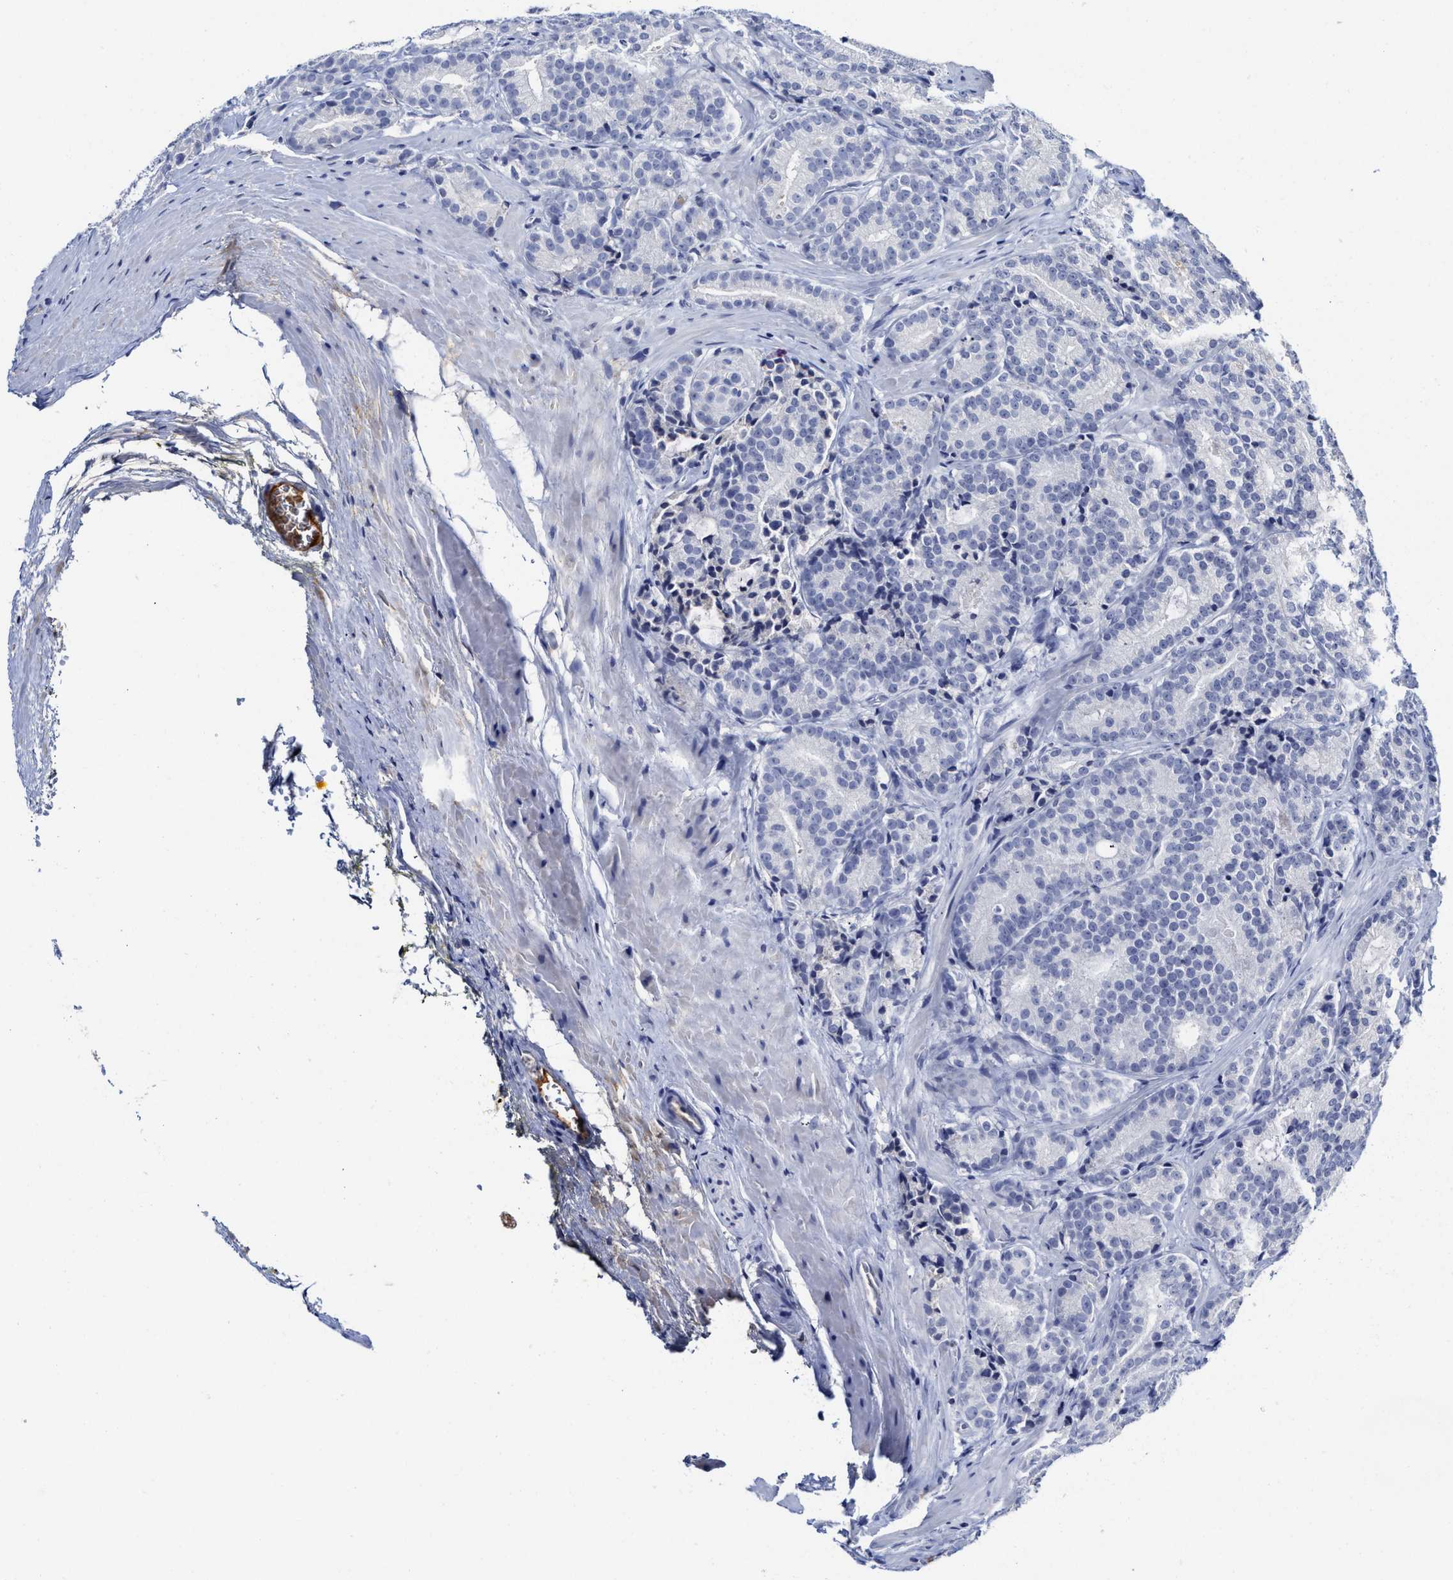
{"staining": {"intensity": "negative", "quantity": "none", "location": "none"}, "tissue": "prostate cancer", "cell_type": "Tumor cells", "image_type": "cancer", "snomed": [{"axis": "morphology", "description": "Adenocarcinoma, High grade"}, {"axis": "topography", "description": "Prostate"}], "caption": "Immunohistochemical staining of prostate high-grade adenocarcinoma demonstrates no significant positivity in tumor cells.", "gene": "C2", "patient": {"sex": "male", "age": 61}}